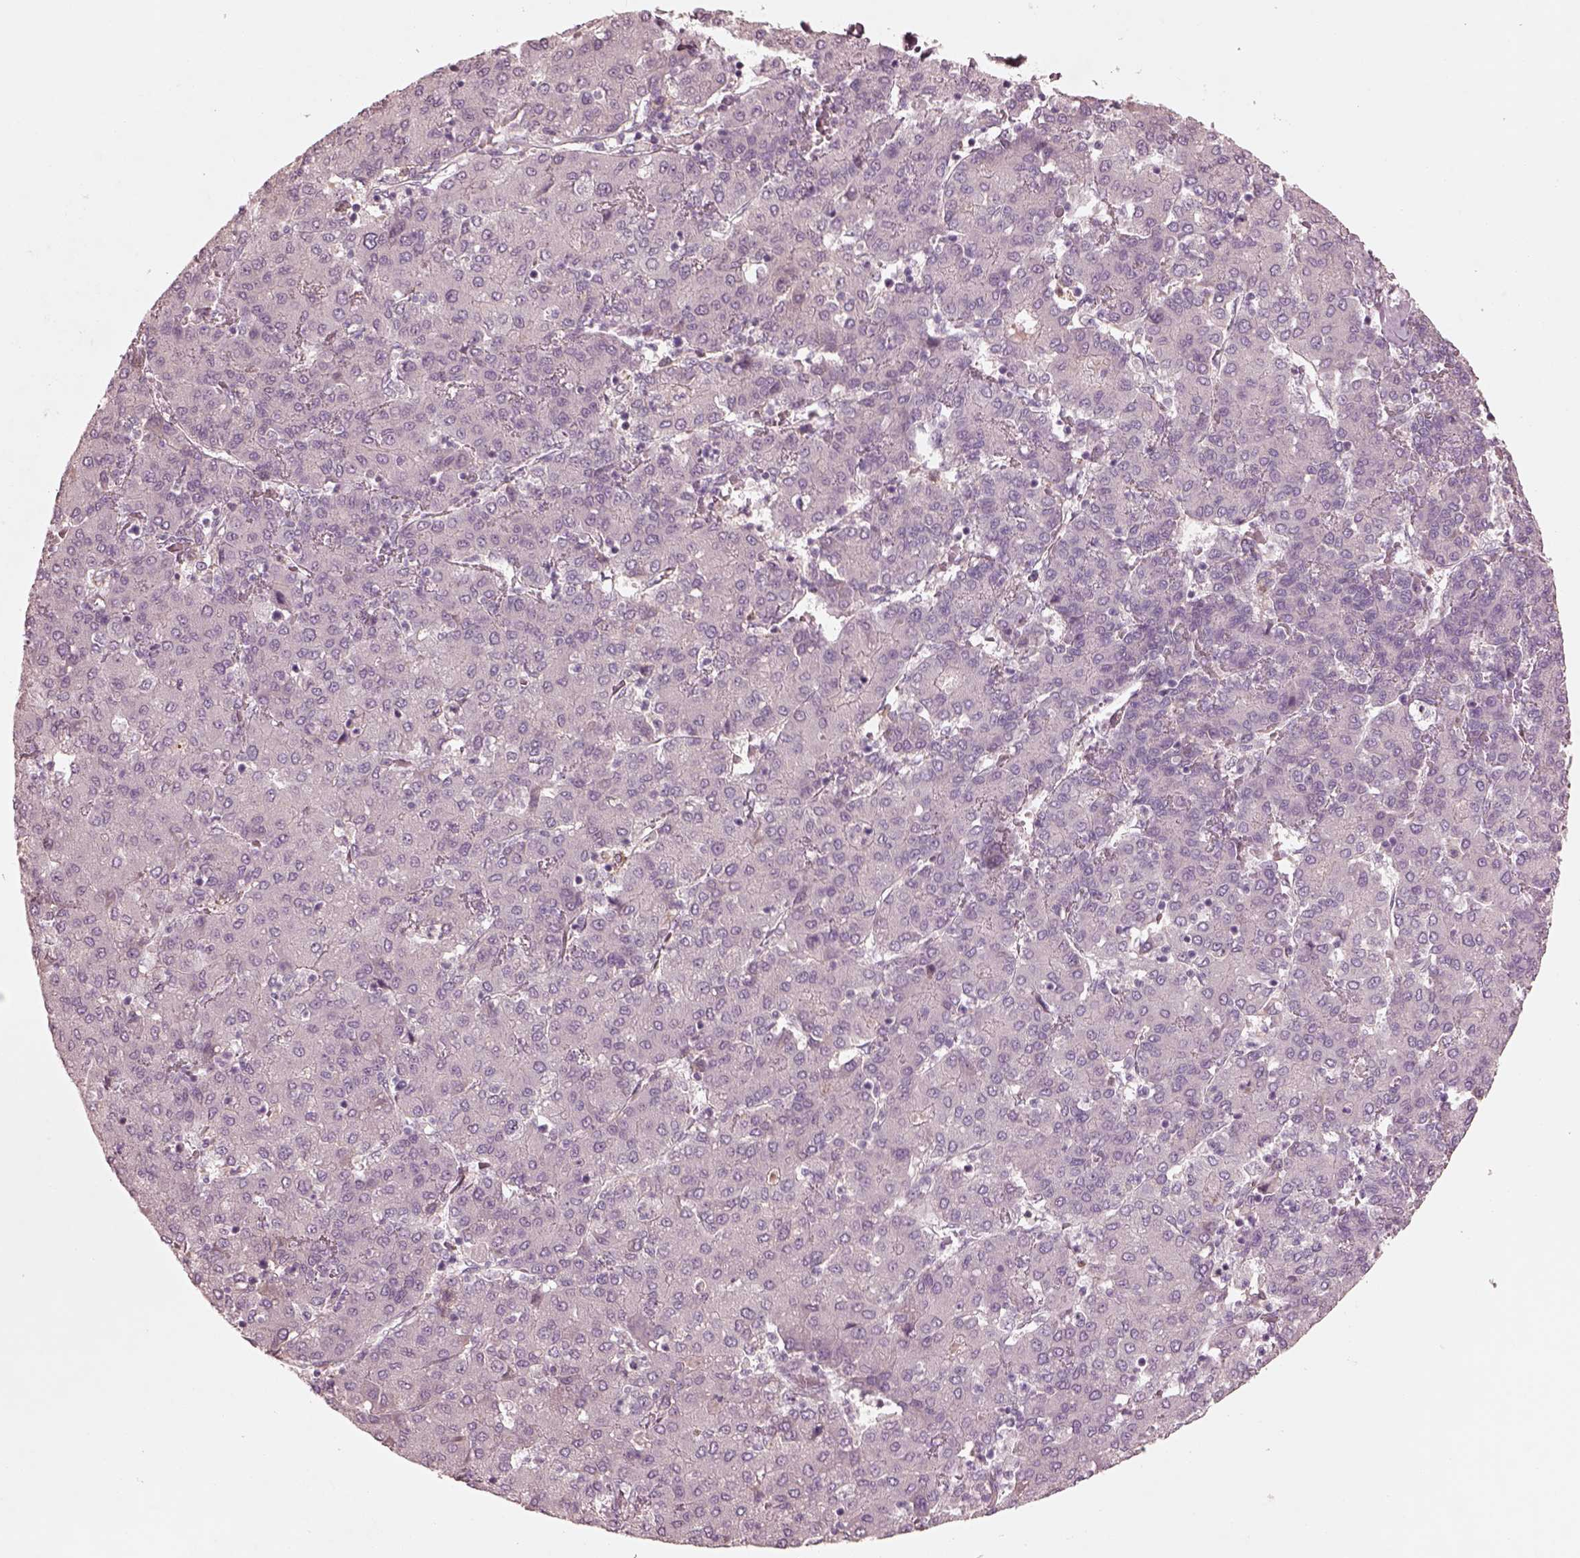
{"staining": {"intensity": "negative", "quantity": "none", "location": "none"}, "tissue": "liver cancer", "cell_type": "Tumor cells", "image_type": "cancer", "snomed": [{"axis": "morphology", "description": "Carcinoma, Hepatocellular, NOS"}, {"axis": "topography", "description": "Liver"}], "caption": "Immunohistochemical staining of hepatocellular carcinoma (liver) demonstrates no significant positivity in tumor cells. (DAB IHC visualized using brightfield microscopy, high magnification).", "gene": "VWA5B1", "patient": {"sex": "male", "age": 65}}